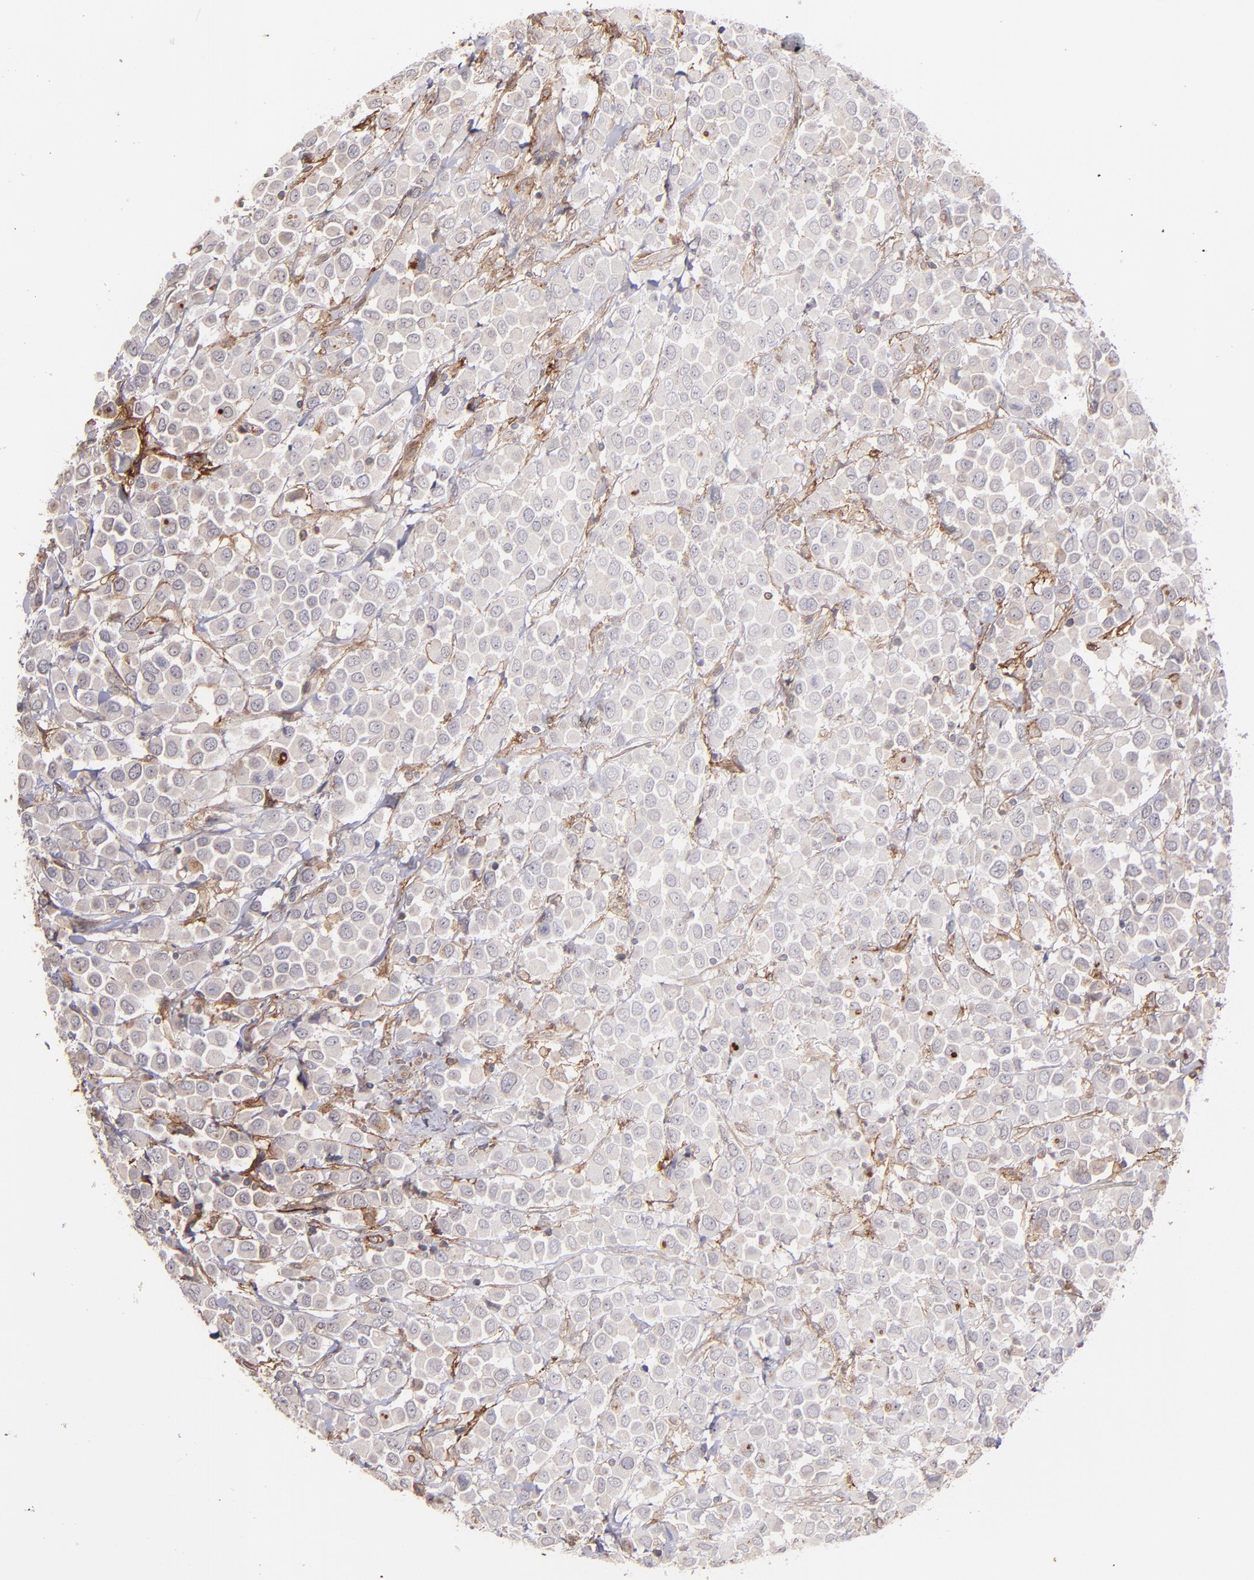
{"staining": {"intensity": "weak", "quantity": "25%-75%", "location": "cytoplasmic/membranous"}, "tissue": "breast cancer", "cell_type": "Tumor cells", "image_type": "cancer", "snomed": [{"axis": "morphology", "description": "Duct carcinoma"}, {"axis": "topography", "description": "Breast"}], "caption": "Weak cytoplasmic/membranous staining for a protein is identified in approximately 25%-75% of tumor cells of invasive ductal carcinoma (breast) using immunohistochemistry (IHC).", "gene": "ICAM1", "patient": {"sex": "female", "age": 61}}